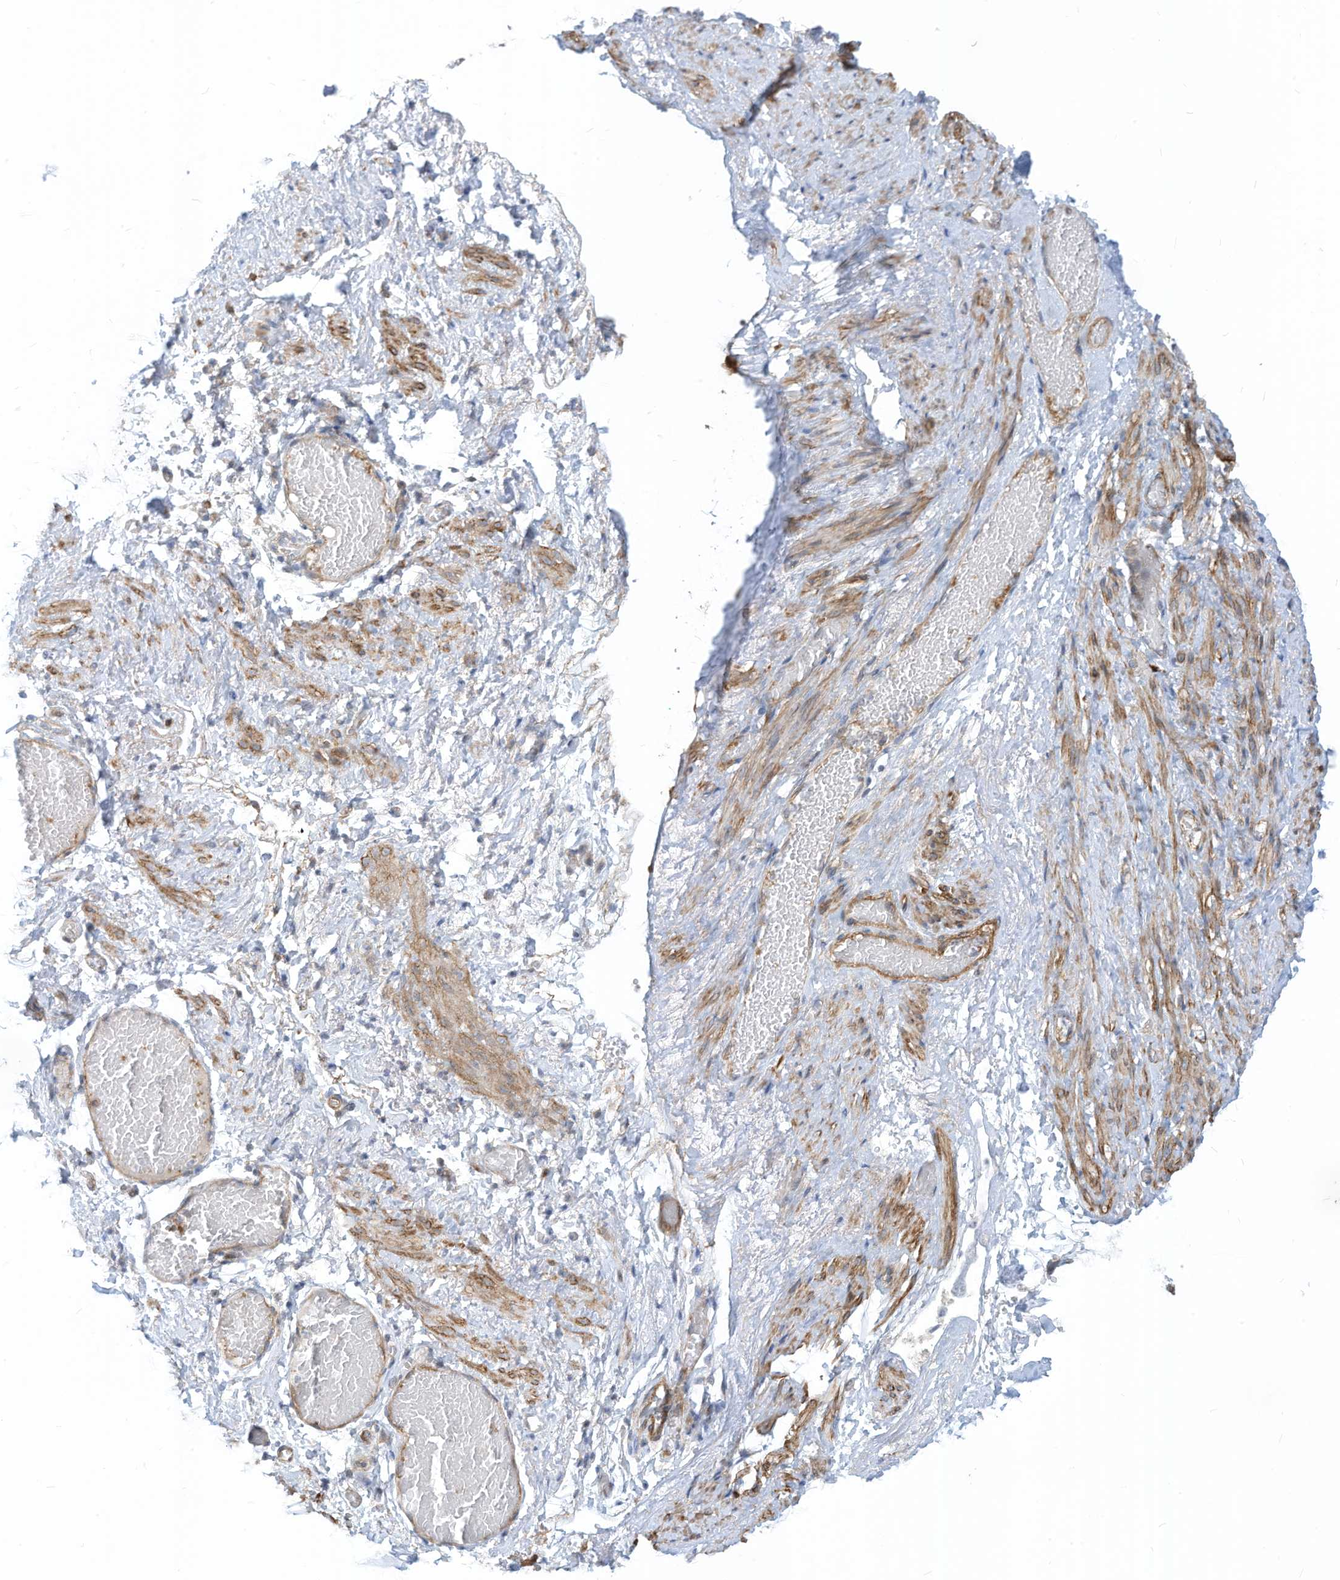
{"staining": {"intensity": "negative", "quantity": "none", "location": "none"}, "tissue": "adipose tissue", "cell_type": "Adipocytes", "image_type": "normal", "snomed": [{"axis": "morphology", "description": "Normal tissue, NOS"}, {"axis": "topography", "description": "Smooth muscle"}, {"axis": "topography", "description": "Peripheral nerve tissue"}], "caption": "Immunohistochemical staining of unremarkable human adipose tissue shows no significant expression in adipocytes.", "gene": "GPATCH3", "patient": {"sex": "female", "age": 39}}